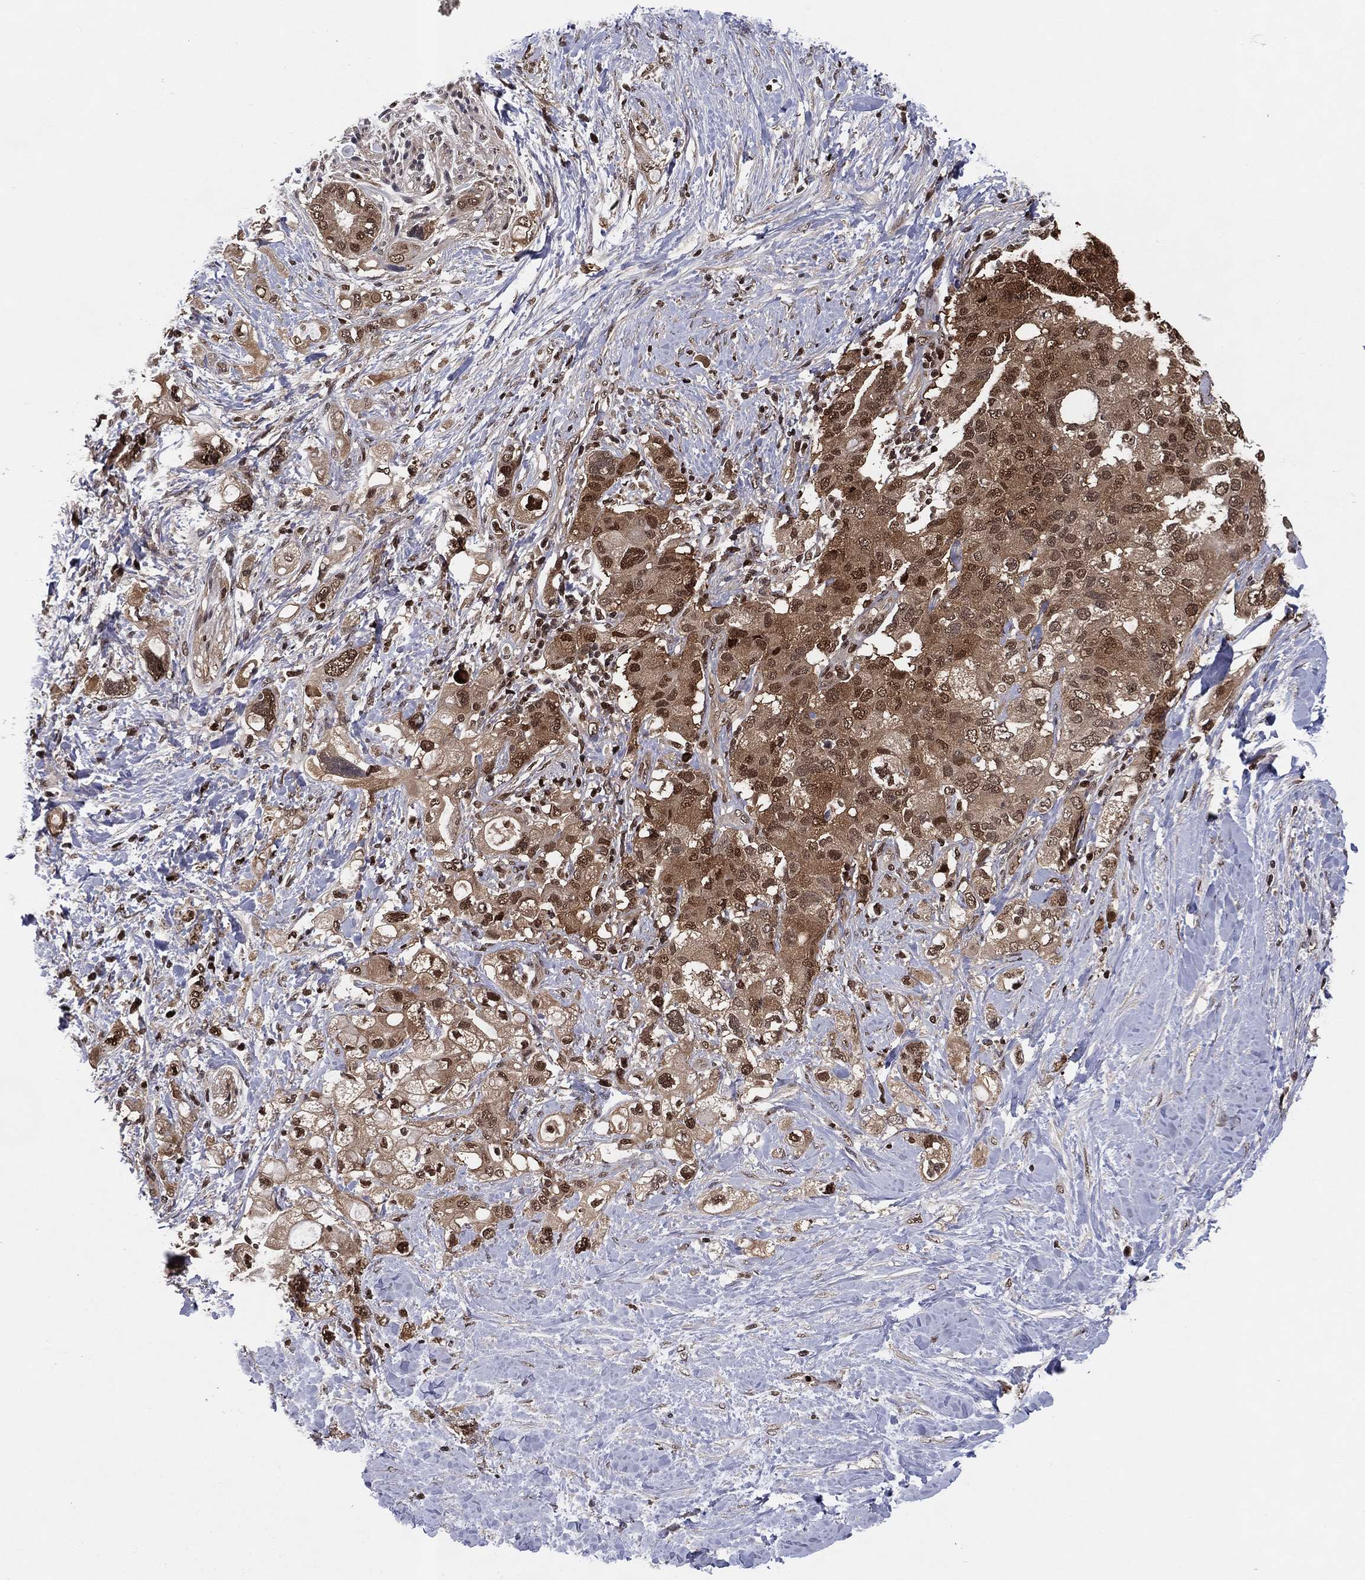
{"staining": {"intensity": "strong", "quantity": ">75%", "location": "cytoplasmic/membranous"}, "tissue": "pancreatic cancer", "cell_type": "Tumor cells", "image_type": "cancer", "snomed": [{"axis": "morphology", "description": "Adenocarcinoma, NOS"}, {"axis": "topography", "description": "Pancreas"}], "caption": "An immunohistochemistry image of neoplastic tissue is shown. Protein staining in brown shows strong cytoplasmic/membranous positivity in pancreatic cancer (adenocarcinoma) within tumor cells. Using DAB (brown) and hematoxylin (blue) stains, captured at high magnification using brightfield microscopy.", "gene": "PSMA1", "patient": {"sex": "female", "age": 56}}